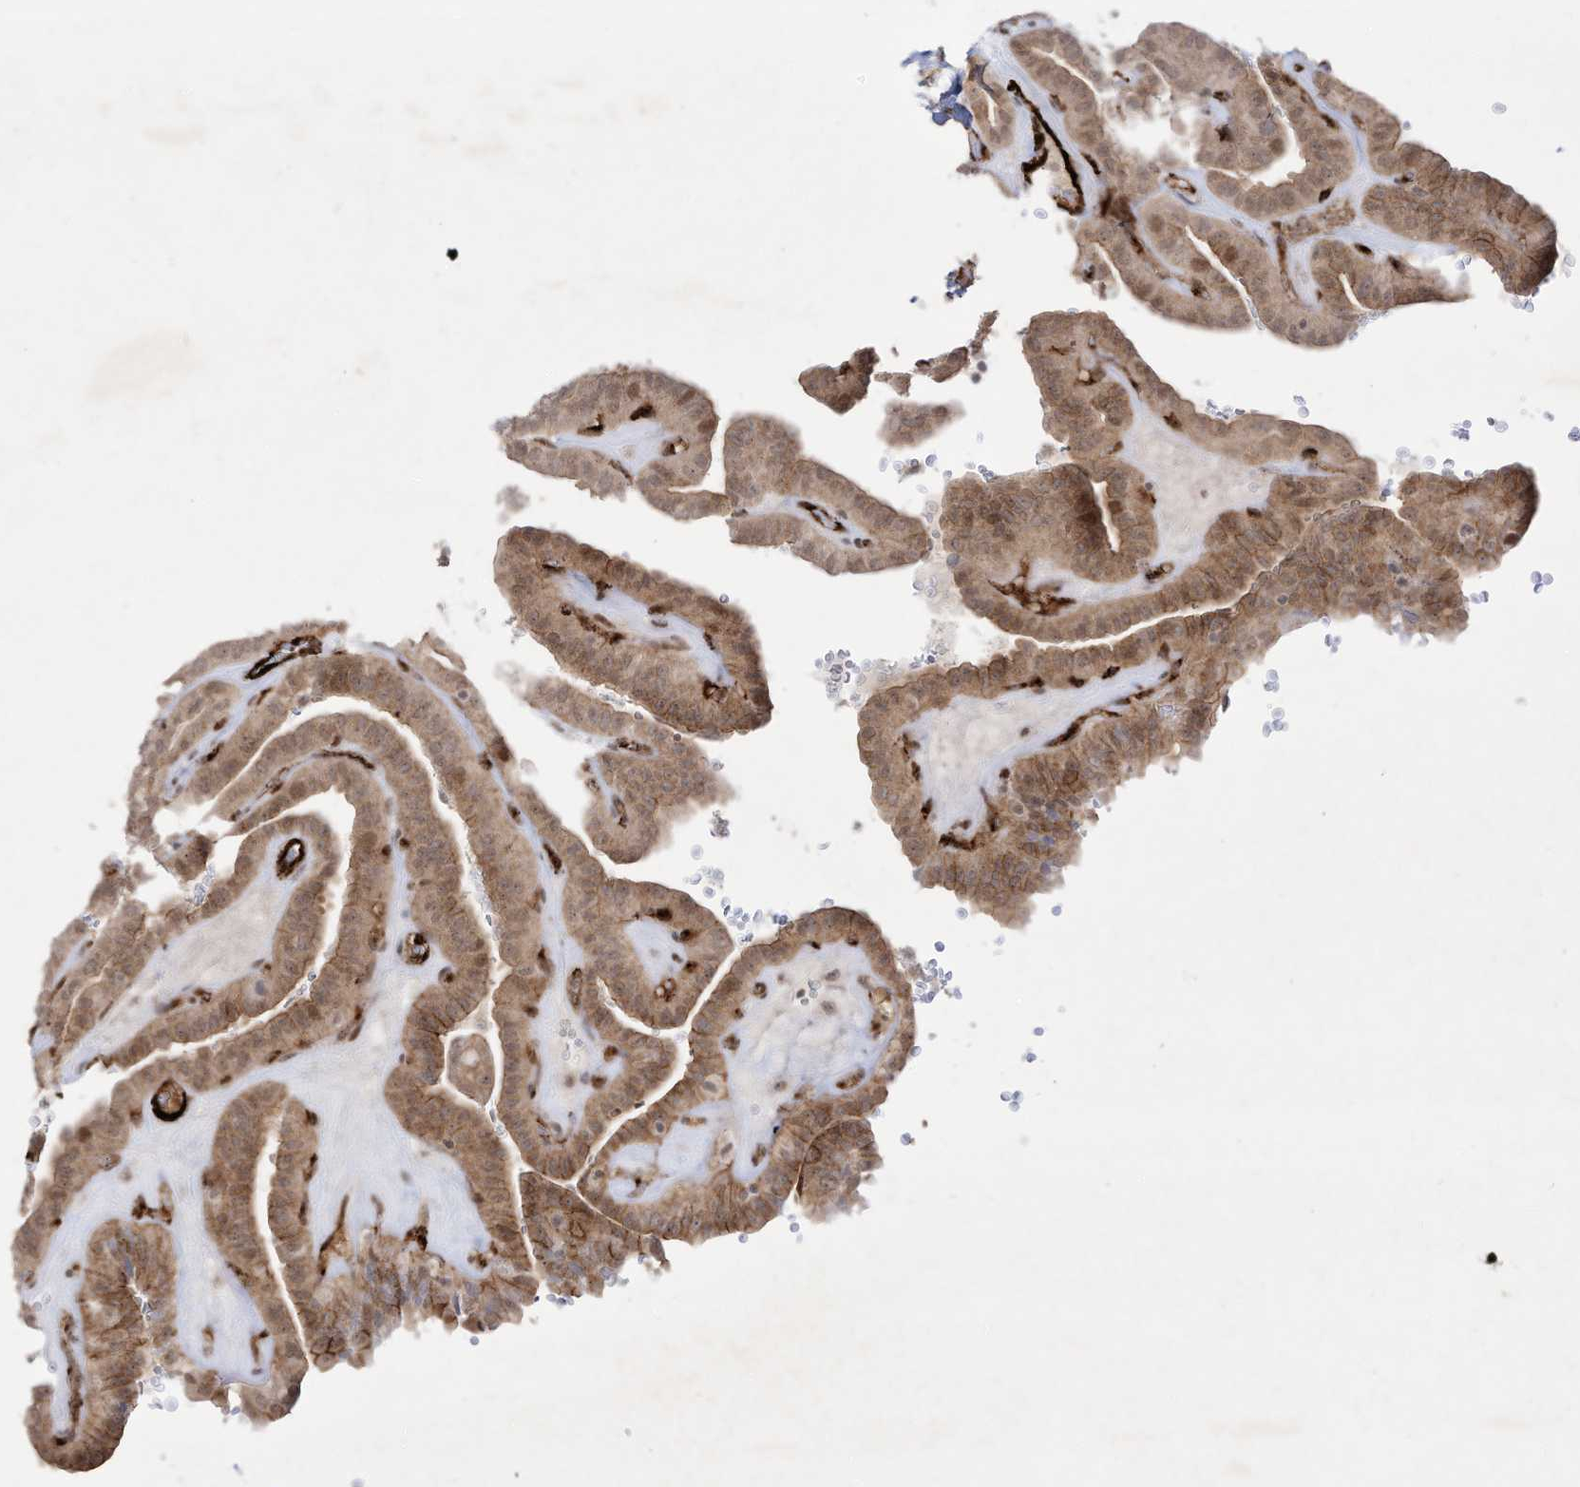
{"staining": {"intensity": "moderate", "quantity": ">75%", "location": "cytoplasmic/membranous"}, "tissue": "thyroid cancer", "cell_type": "Tumor cells", "image_type": "cancer", "snomed": [{"axis": "morphology", "description": "Papillary adenocarcinoma, NOS"}, {"axis": "topography", "description": "Thyroid gland"}], "caption": "Immunohistochemistry (IHC) of human thyroid cancer displays medium levels of moderate cytoplasmic/membranous positivity in approximately >75% of tumor cells.", "gene": "ZGRF1", "patient": {"sex": "male", "age": 77}}